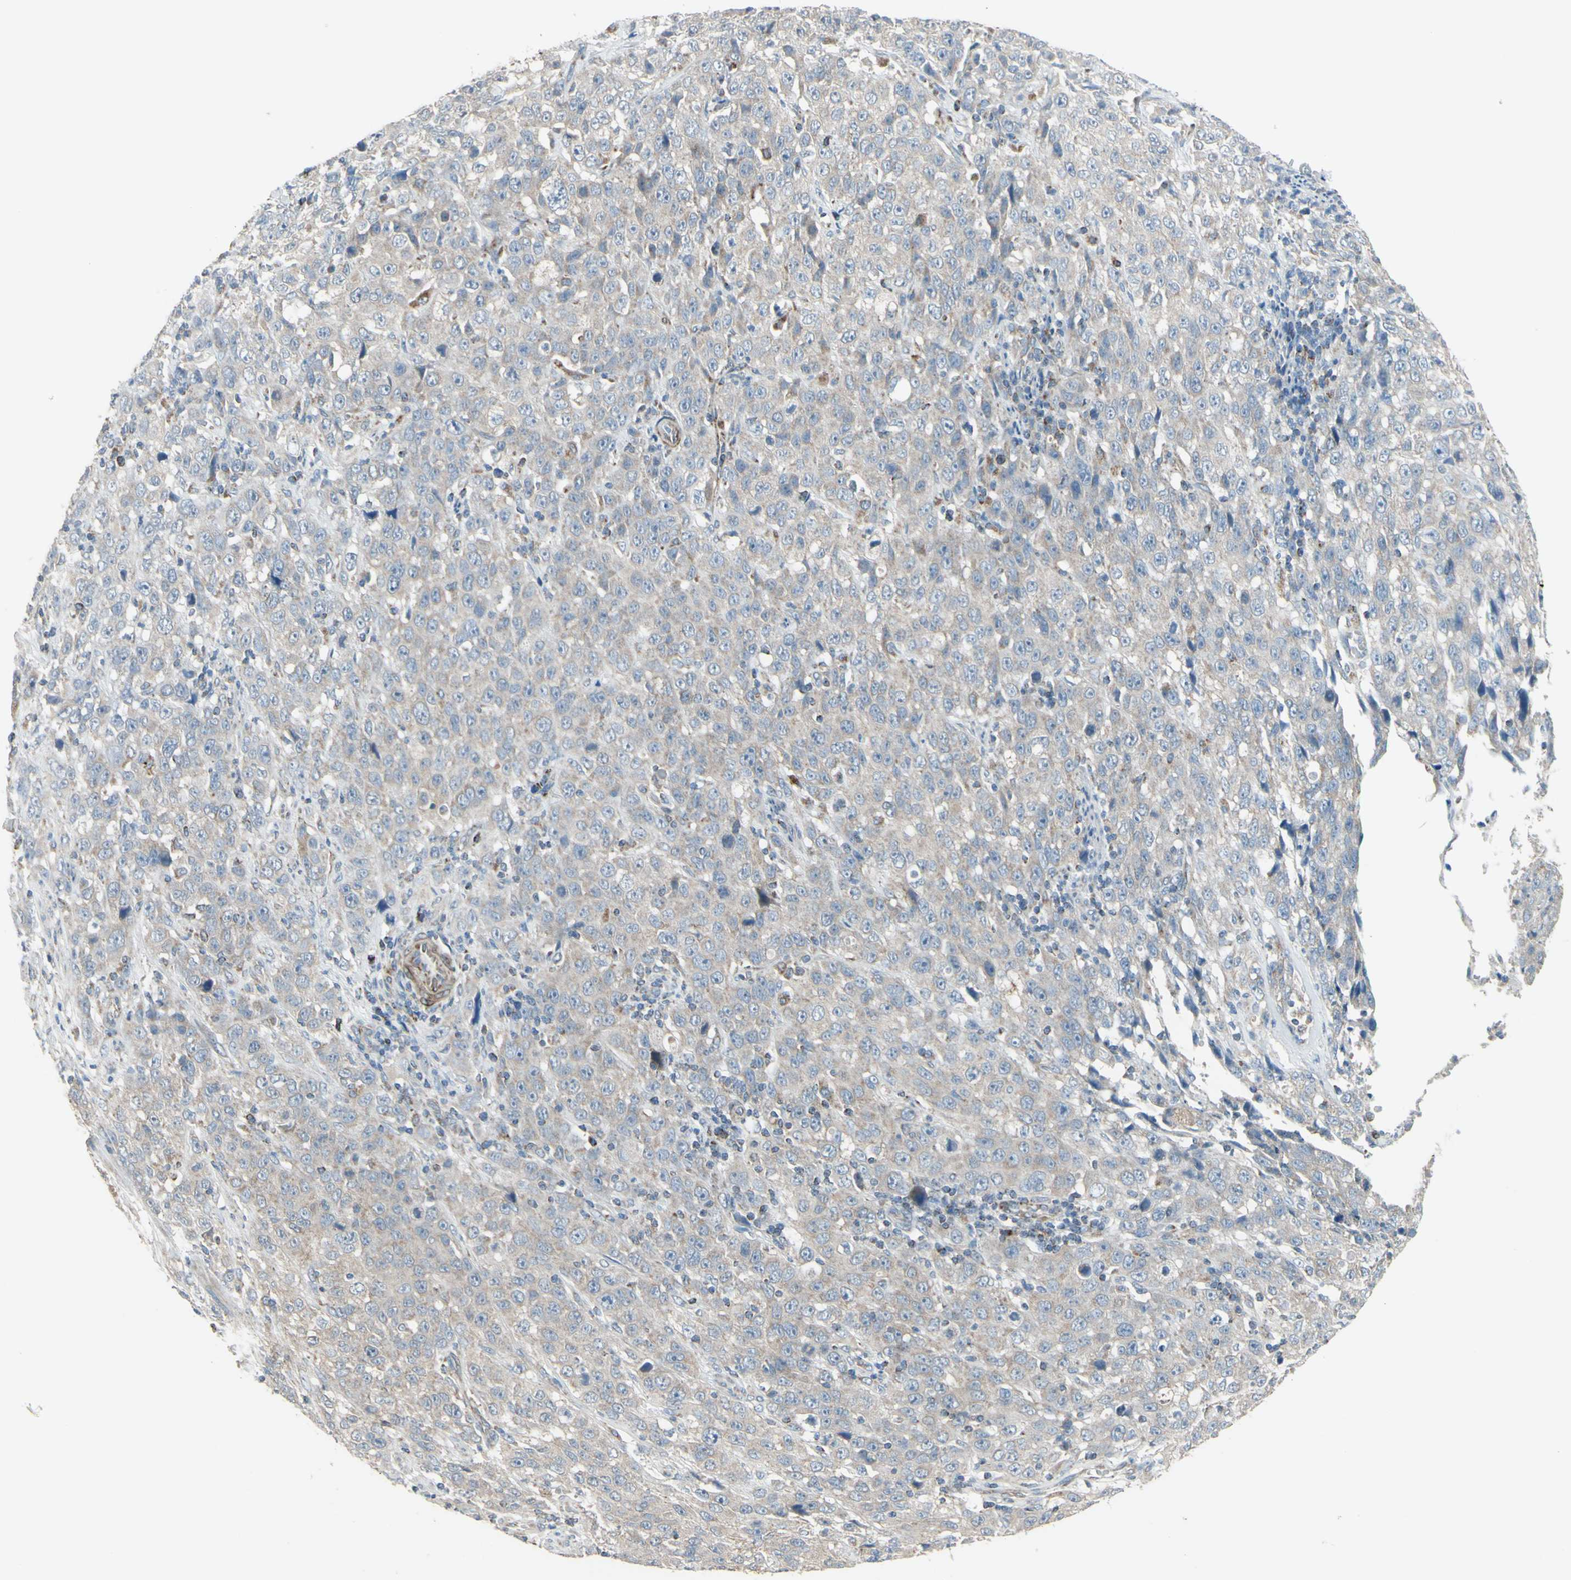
{"staining": {"intensity": "weak", "quantity": "<25%", "location": "cytoplasmic/membranous"}, "tissue": "stomach cancer", "cell_type": "Tumor cells", "image_type": "cancer", "snomed": [{"axis": "morphology", "description": "Normal tissue, NOS"}, {"axis": "morphology", "description": "Adenocarcinoma, NOS"}, {"axis": "topography", "description": "Stomach"}], "caption": "DAB immunohistochemical staining of human stomach adenocarcinoma demonstrates no significant positivity in tumor cells. (Brightfield microscopy of DAB (3,3'-diaminobenzidine) IHC at high magnification).", "gene": "FAM171B", "patient": {"sex": "male", "age": 48}}